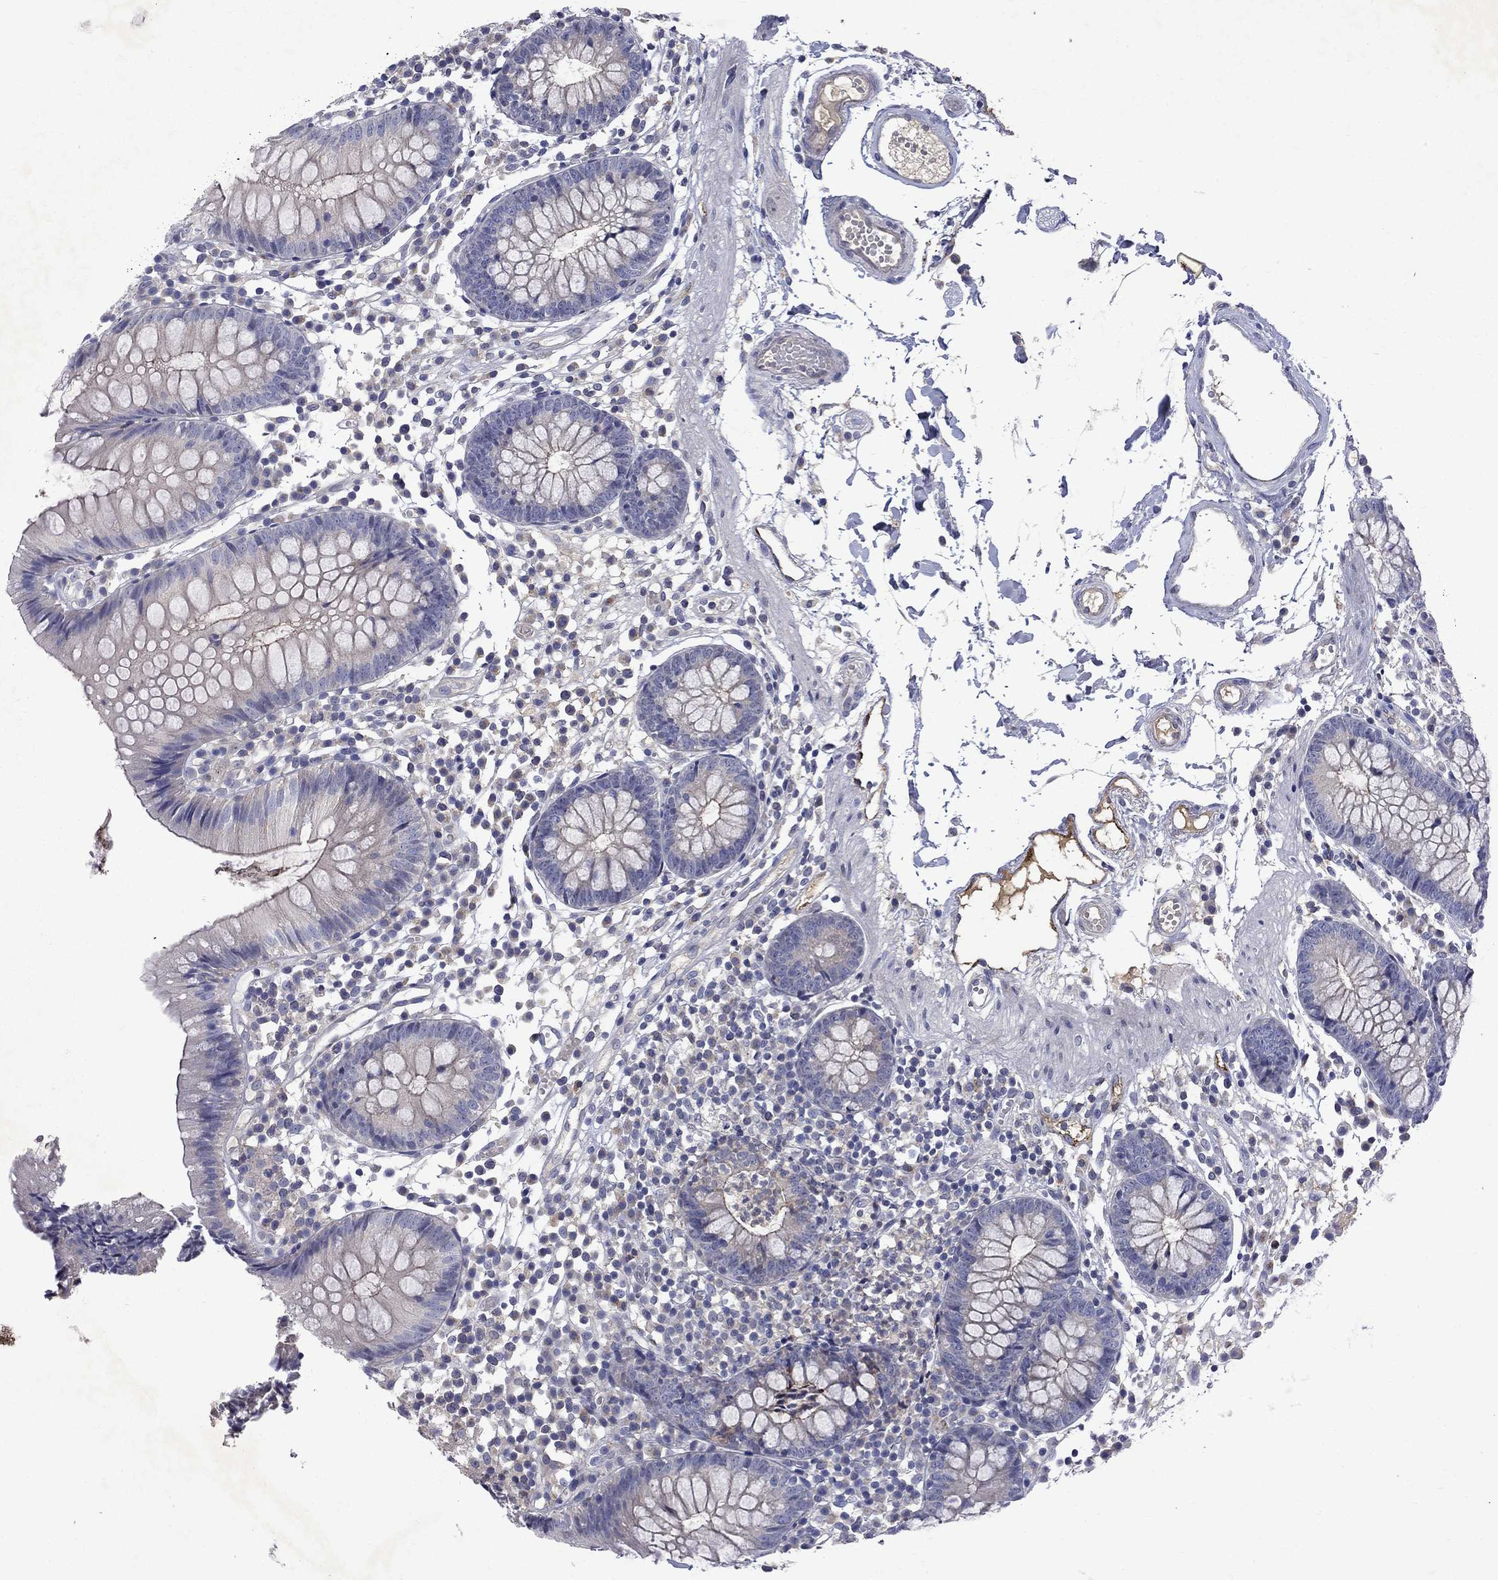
{"staining": {"intensity": "negative", "quantity": "none", "location": "none"}, "tissue": "colon", "cell_type": "Endothelial cells", "image_type": "normal", "snomed": [{"axis": "morphology", "description": "Normal tissue, NOS"}, {"axis": "topography", "description": "Rectum"}], "caption": "Endothelial cells are negative for brown protein staining in normal colon. (IHC, brightfield microscopy, high magnification).", "gene": "STAB2", "patient": {"sex": "male", "age": 70}}